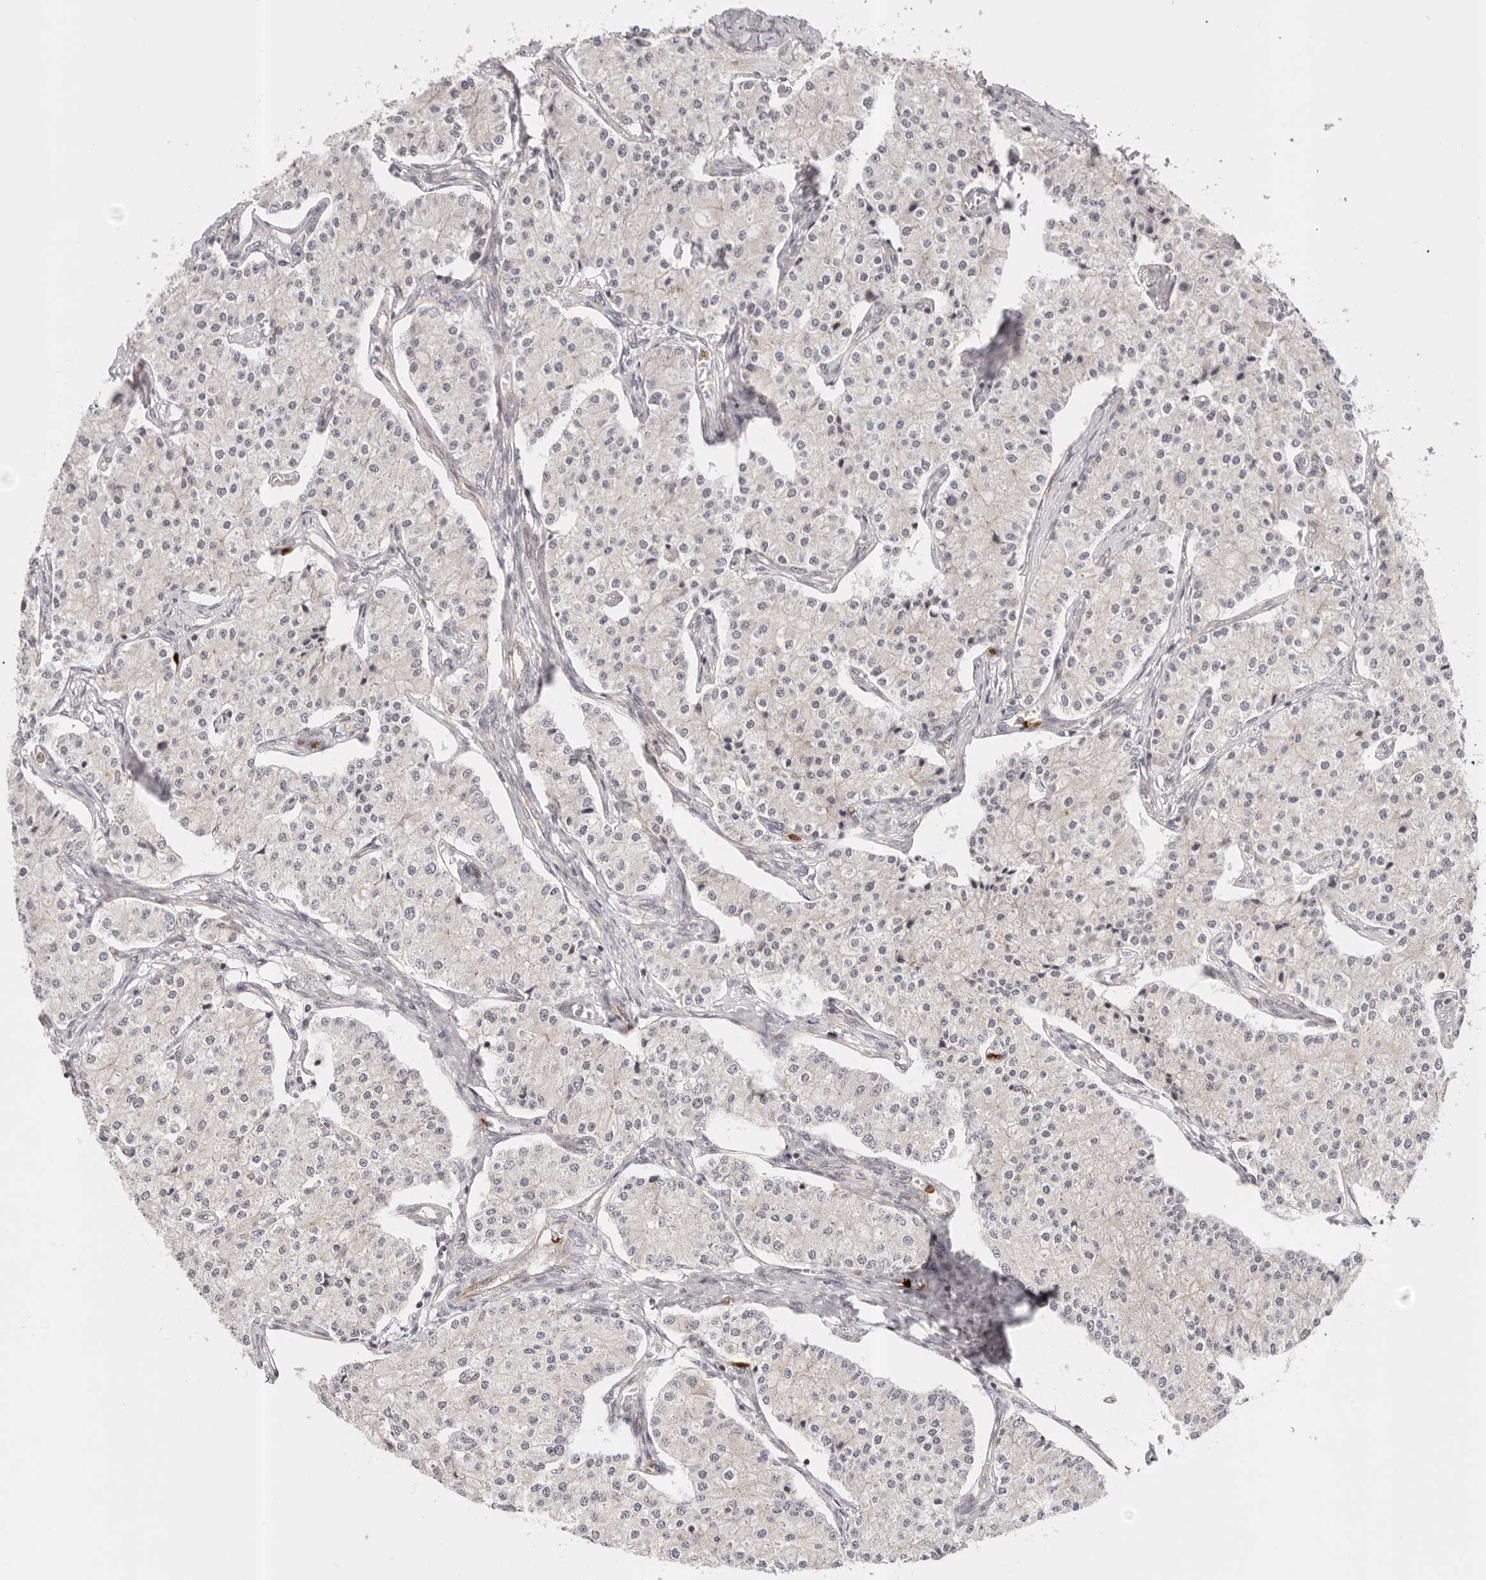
{"staining": {"intensity": "negative", "quantity": "none", "location": "none"}, "tissue": "carcinoid", "cell_type": "Tumor cells", "image_type": "cancer", "snomed": [{"axis": "morphology", "description": "Carcinoid, malignant, NOS"}, {"axis": "topography", "description": "Colon"}], "caption": "Protein analysis of carcinoid (malignant) reveals no significant expression in tumor cells.", "gene": "AFDN", "patient": {"sex": "female", "age": 52}}